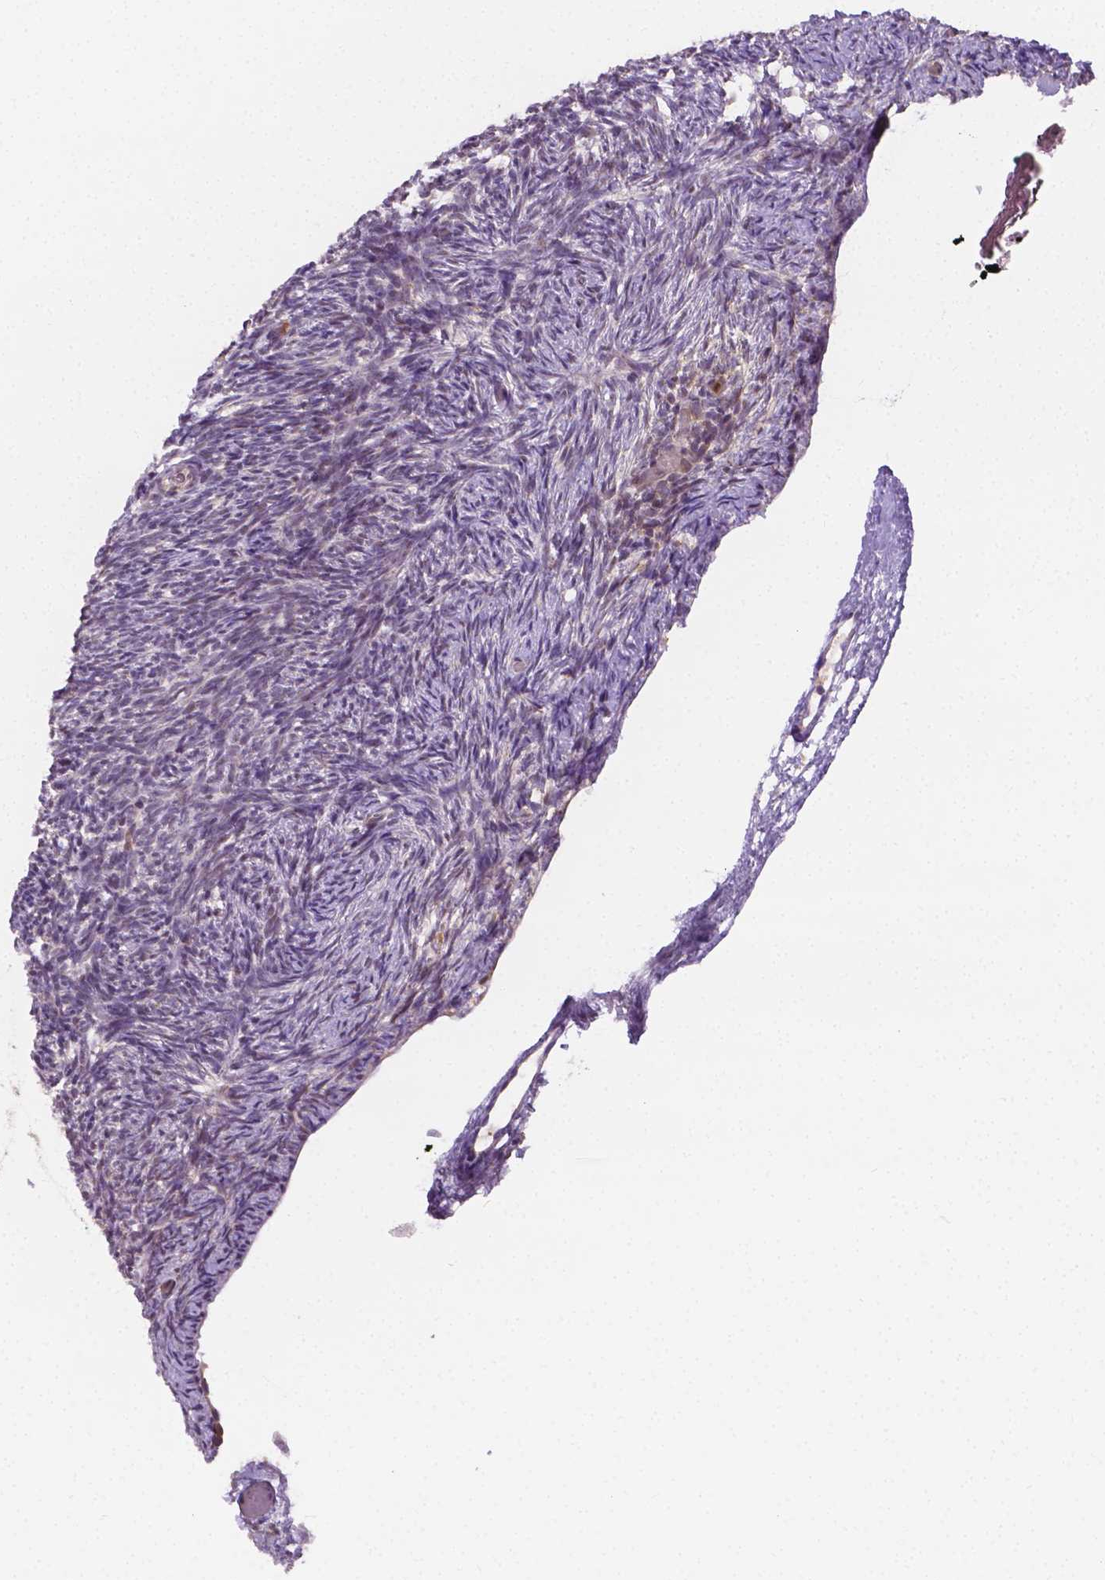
{"staining": {"intensity": "negative", "quantity": "none", "location": "none"}, "tissue": "ovary", "cell_type": "Ovarian stroma cells", "image_type": "normal", "snomed": [{"axis": "morphology", "description": "Normal tissue, NOS"}, {"axis": "topography", "description": "Ovary"}], "caption": "IHC histopathology image of benign ovary: ovary stained with DAB shows no significant protein staining in ovarian stroma cells.", "gene": "ZNRD2", "patient": {"sex": "female", "age": 39}}